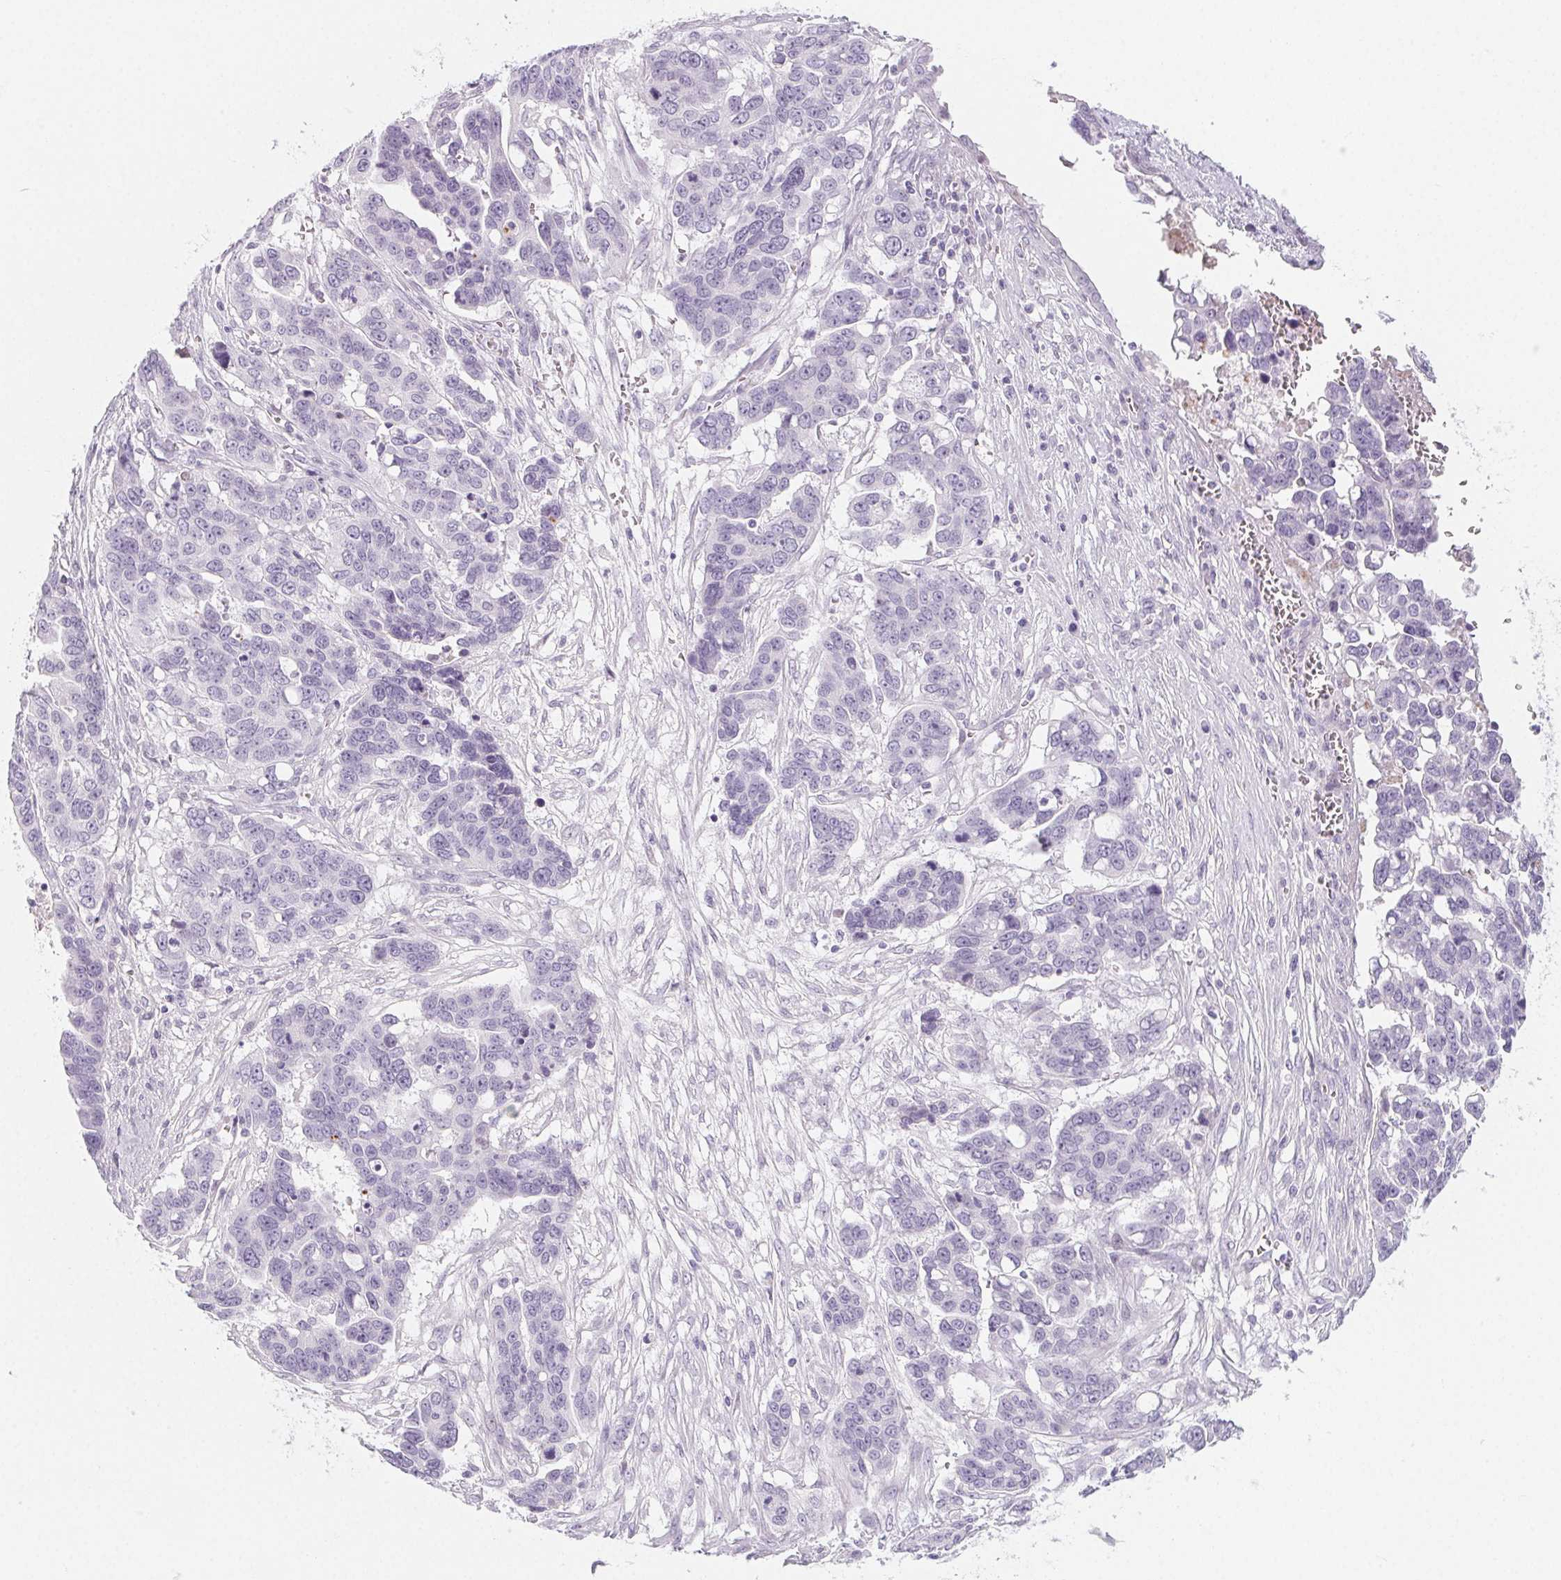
{"staining": {"intensity": "negative", "quantity": "none", "location": "none"}, "tissue": "ovarian cancer", "cell_type": "Tumor cells", "image_type": "cancer", "snomed": [{"axis": "morphology", "description": "Carcinoma, endometroid"}, {"axis": "topography", "description": "Ovary"}], "caption": "Tumor cells show no significant protein positivity in ovarian cancer. The staining was performed using DAB to visualize the protein expression in brown, while the nuclei were stained in blue with hematoxylin (Magnification: 20x).", "gene": "SH3GL2", "patient": {"sex": "female", "age": 78}}